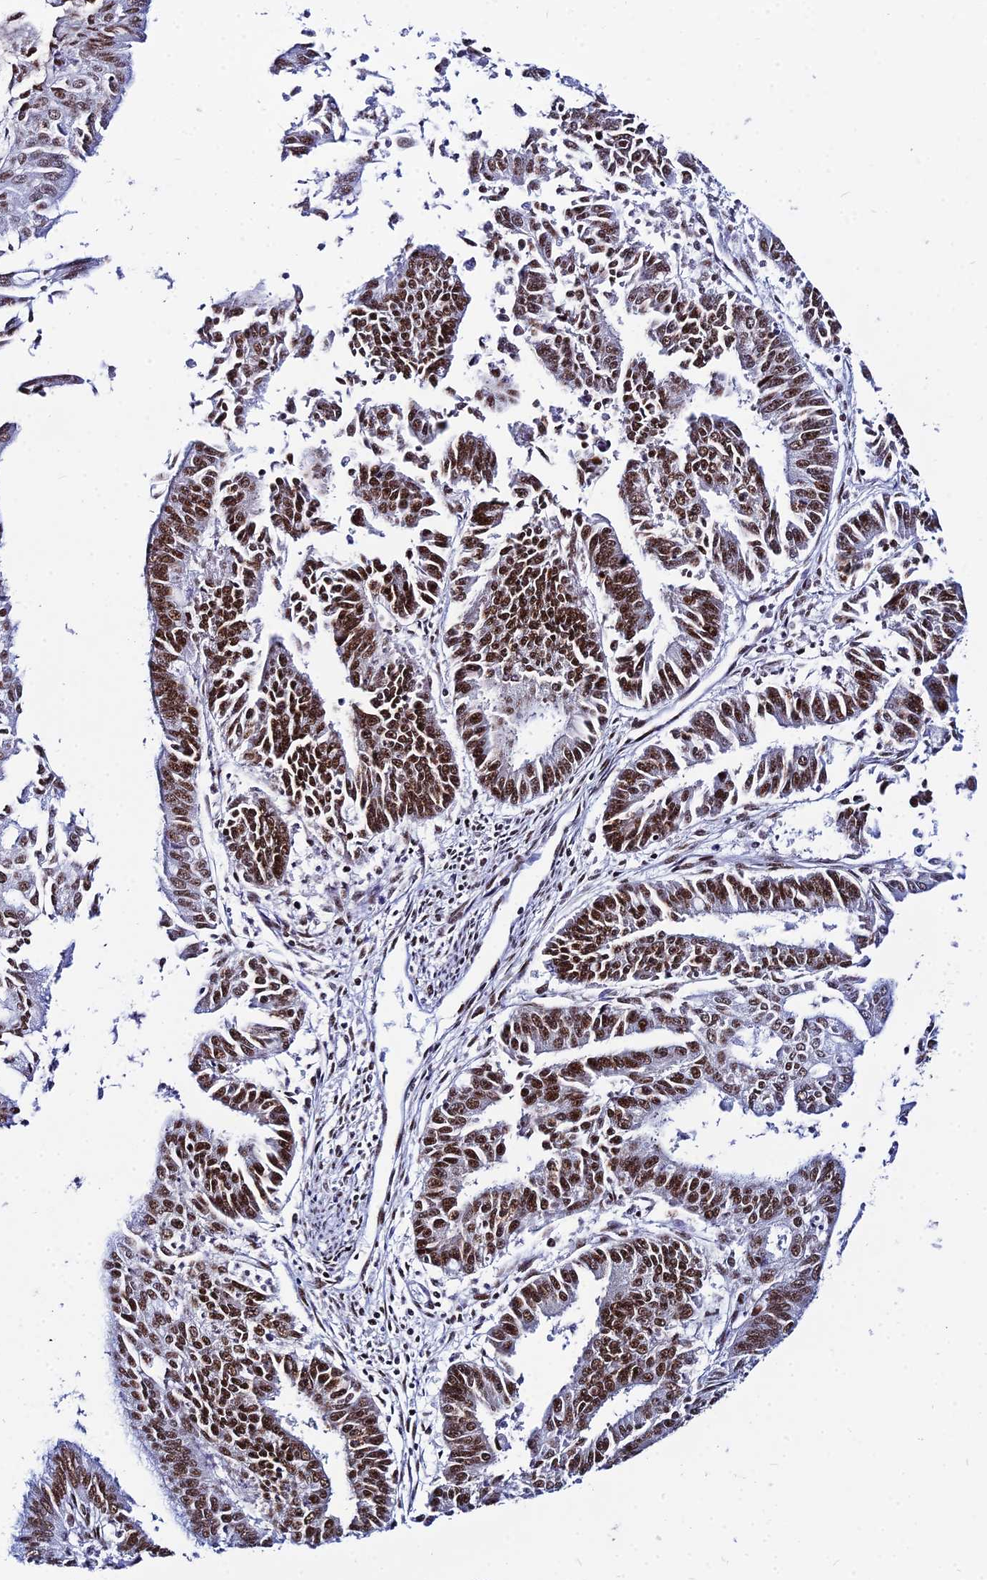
{"staining": {"intensity": "moderate", "quantity": ">75%", "location": "nuclear"}, "tissue": "endometrial cancer", "cell_type": "Tumor cells", "image_type": "cancer", "snomed": [{"axis": "morphology", "description": "Adenocarcinoma, NOS"}, {"axis": "topography", "description": "Endometrium"}], "caption": "Protein positivity by immunohistochemistry shows moderate nuclear positivity in about >75% of tumor cells in endometrial cancer.", "gene": "HNRNPH1", "patient": {"sex": "female", "age": 73}}